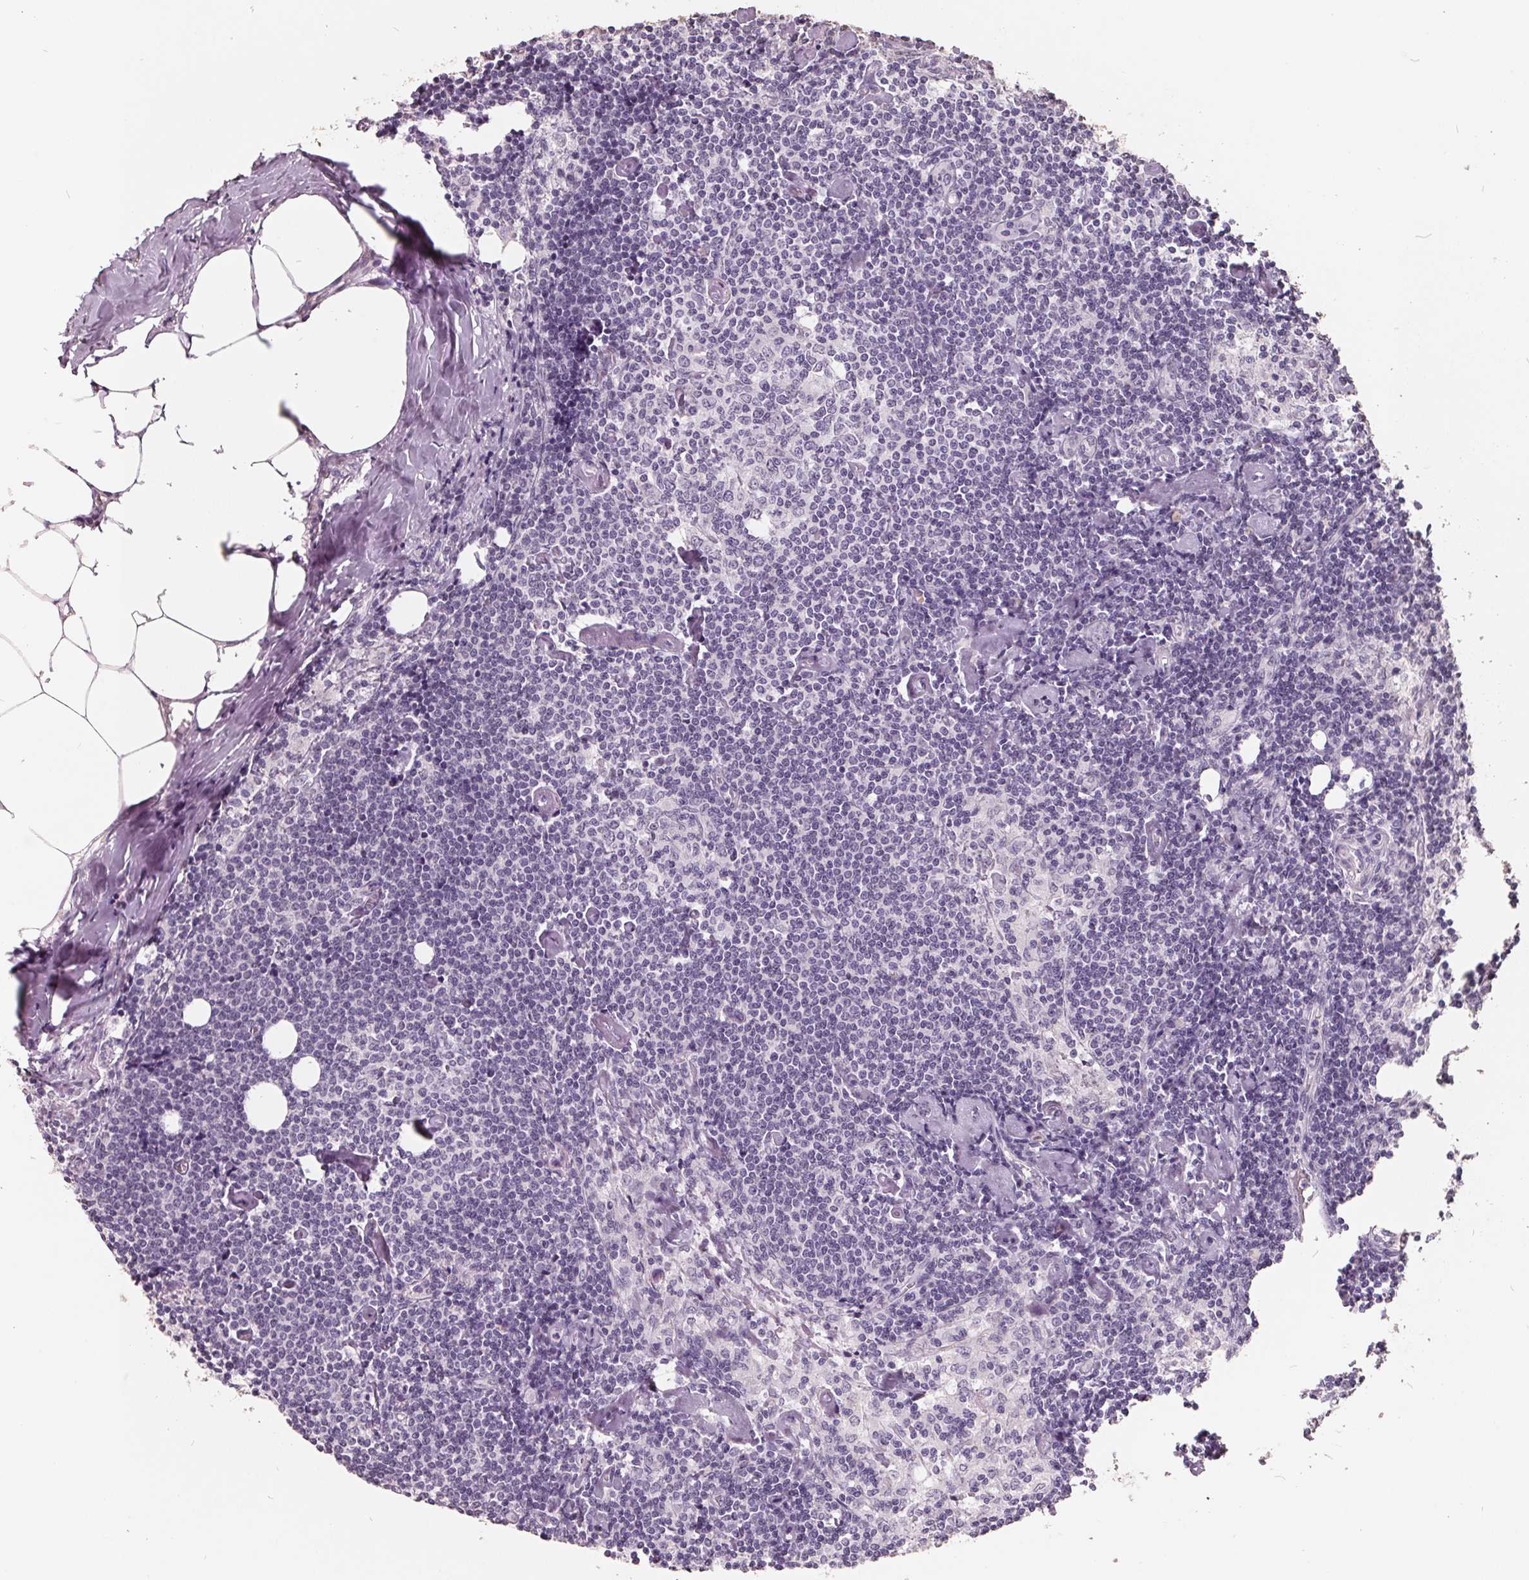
{"staining": {"intensity": "negative", "quantity": "none", "location": "none"}, "tissue": "lymph node", "cell_type": "Germinal center cells", "image_type": "normal", "snomed": [{"axis": "morphology", "description": "Normal tissue, NOS"}, {"axis": "topography", "description": "Lymph node"}], "caption": "This photomicrograph is of normal lymph node stained with immunohistochemistry (IHC) to label a protein in brown with the nuclei are counter-stained blue. There is no positivity in germinal center cells.", "gene": "FTCD", "patient": {"sex": "female", "age": 69}}